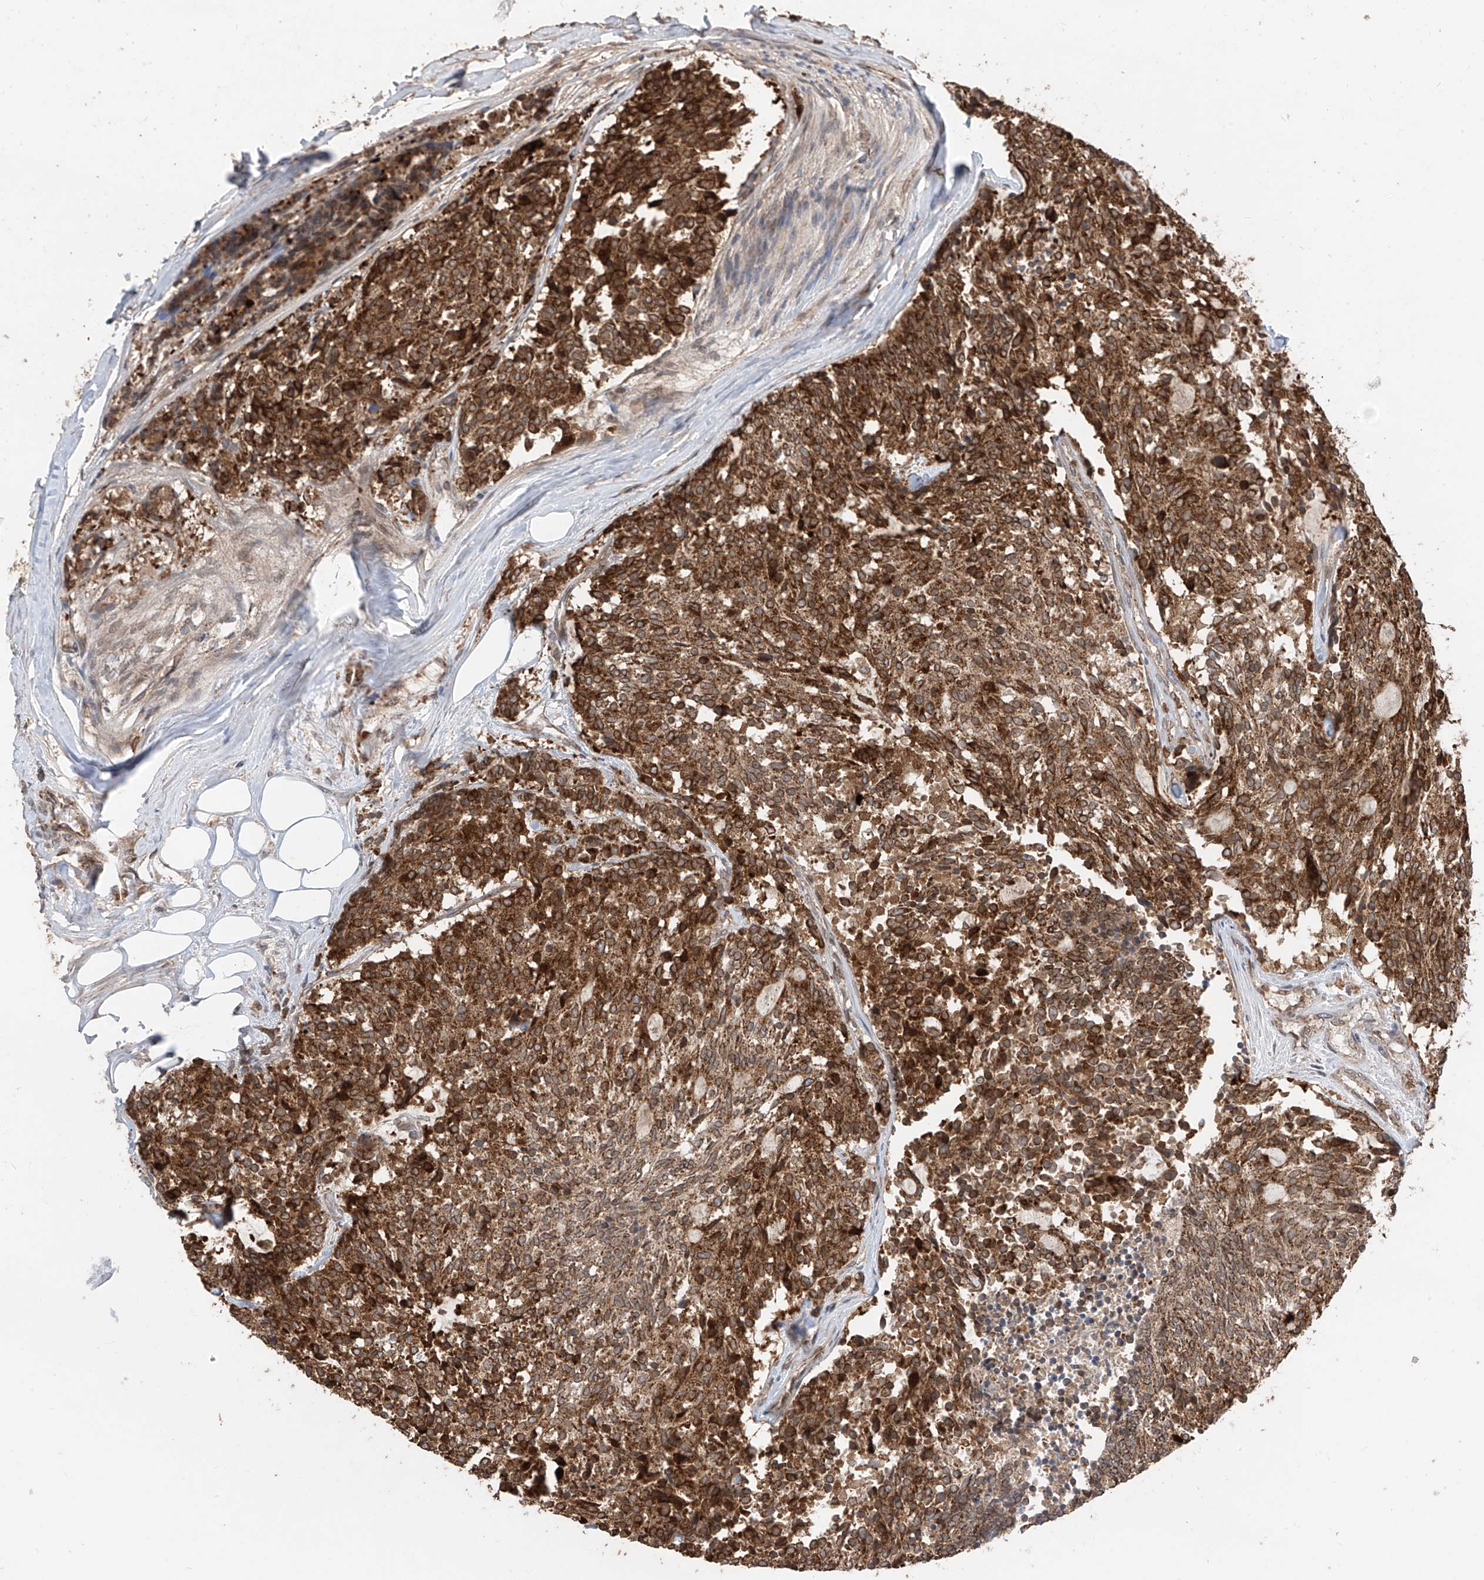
{"staining": {"intensity": "strong", "quantity": ">75%", "location": "cytoplasmic/membranous,nuclear"}, "tissue": "carcinoid", "cell_type": "Tumor cells", "image_type": "cancer", "snomed": [{"axis": "morphology", "description": "Carcinoid, malignant, NOS"}, {"axis": "topography", "description": "Pancreas"}], "caption": "Brown immunohistochemical staining in malignant carcinoid demonstrates strong cytoplasmic/membranous and nuclear positivity in about >75% of tumor cells.", "gene": "AHCTF1", "patient": {"sex": "female", "age": 54}}